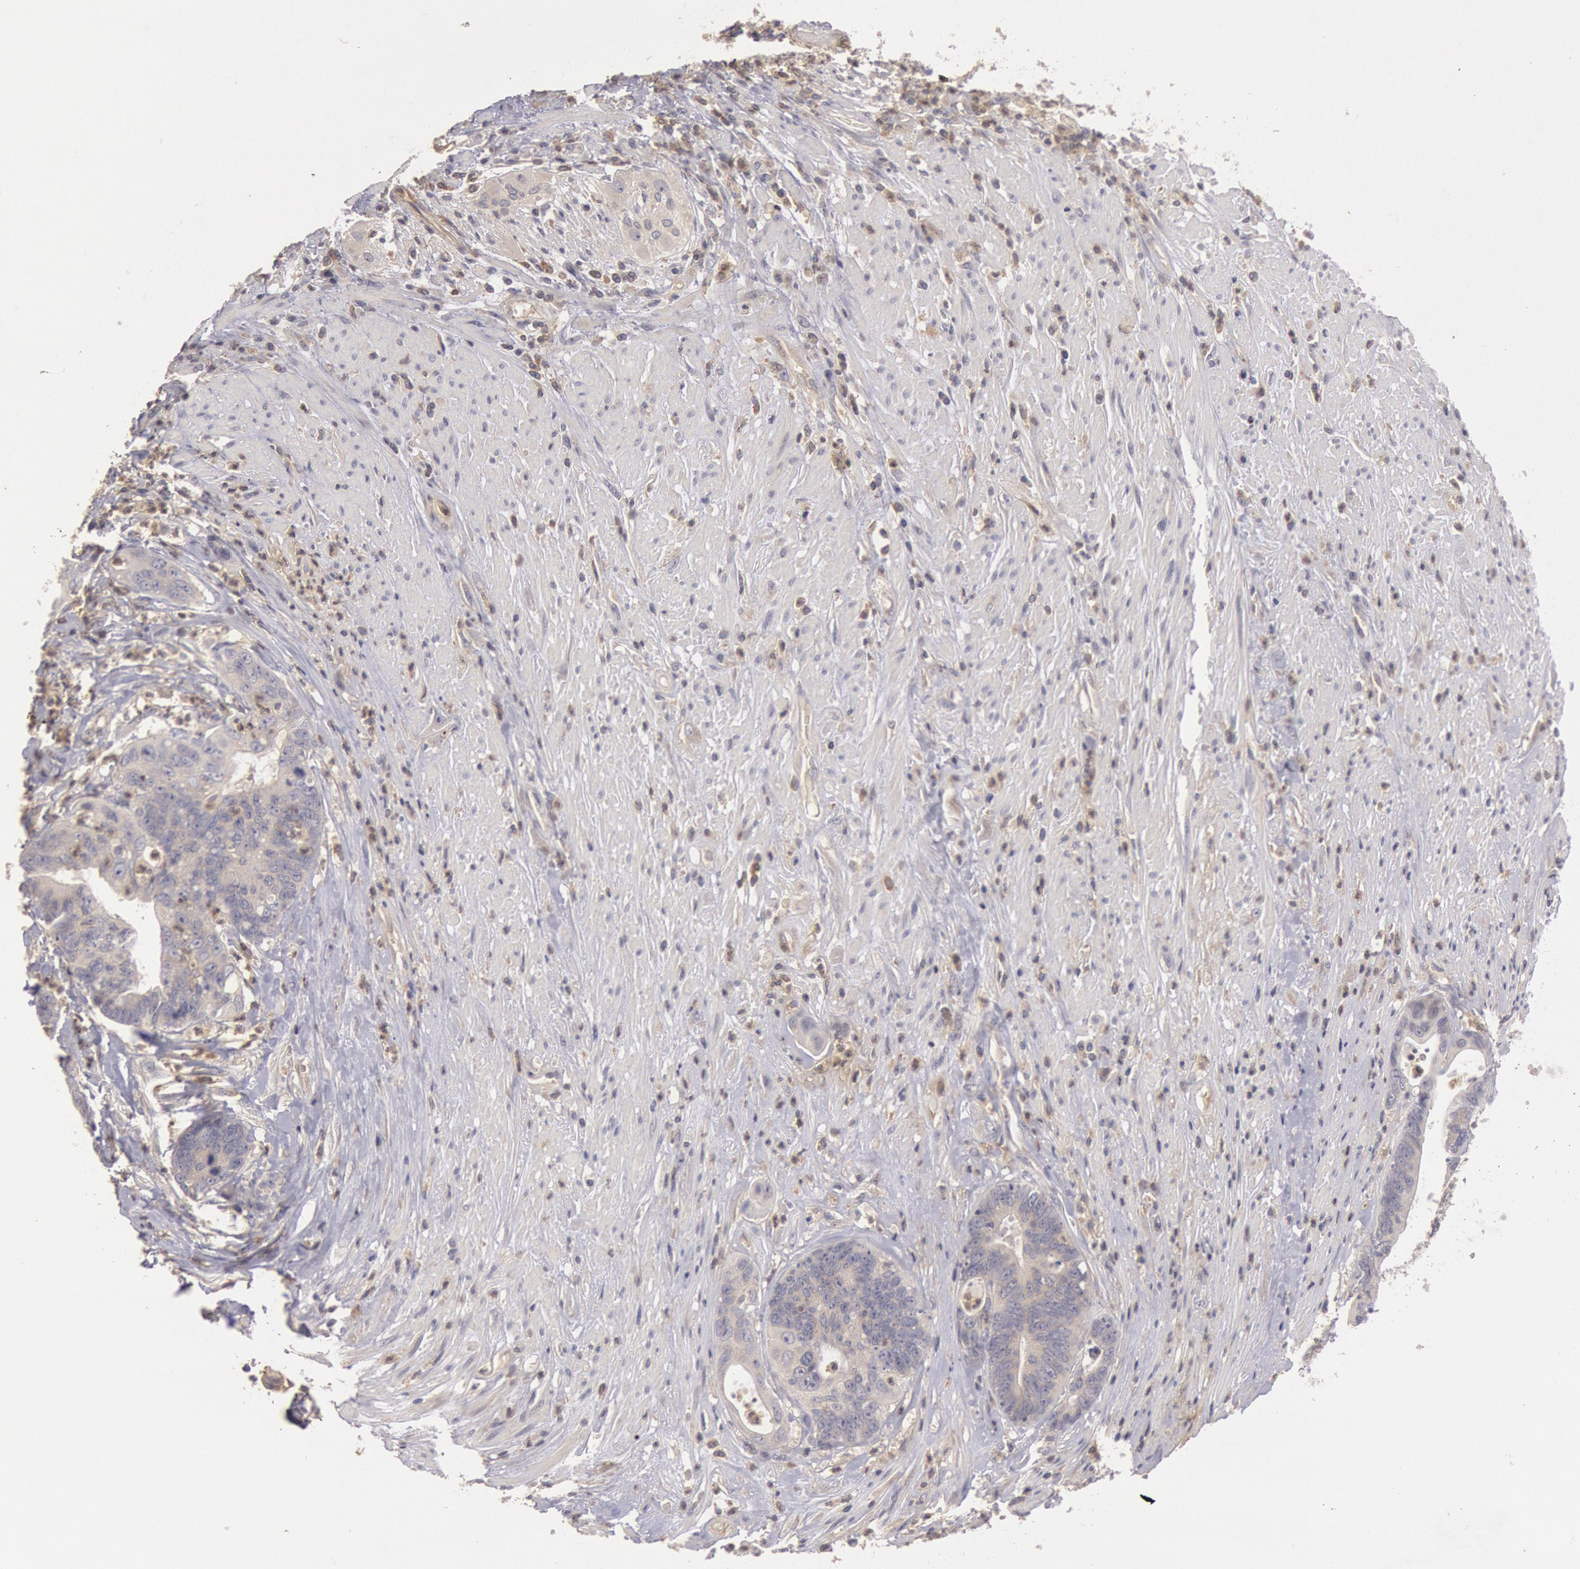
{"staining": {"intensity": "weak", "quantity": ">75%", "location": "cytoplasmic/membranous"}, "tissue": "colorectal cancer", "cell_type": "Tumor cells", "image_type": "cancer", "snomed": [{"axis": "morphology", "description": "Adenocarcinoma, NOS"}, {"axis": "topography", "description": "Rectum"}], "caption": "Human colorectal cancer stained with a protein marker reveals weak staining in tumor cells.", "gene": "PIK3R1", "patient": {"sex": "female", "age": 65}}